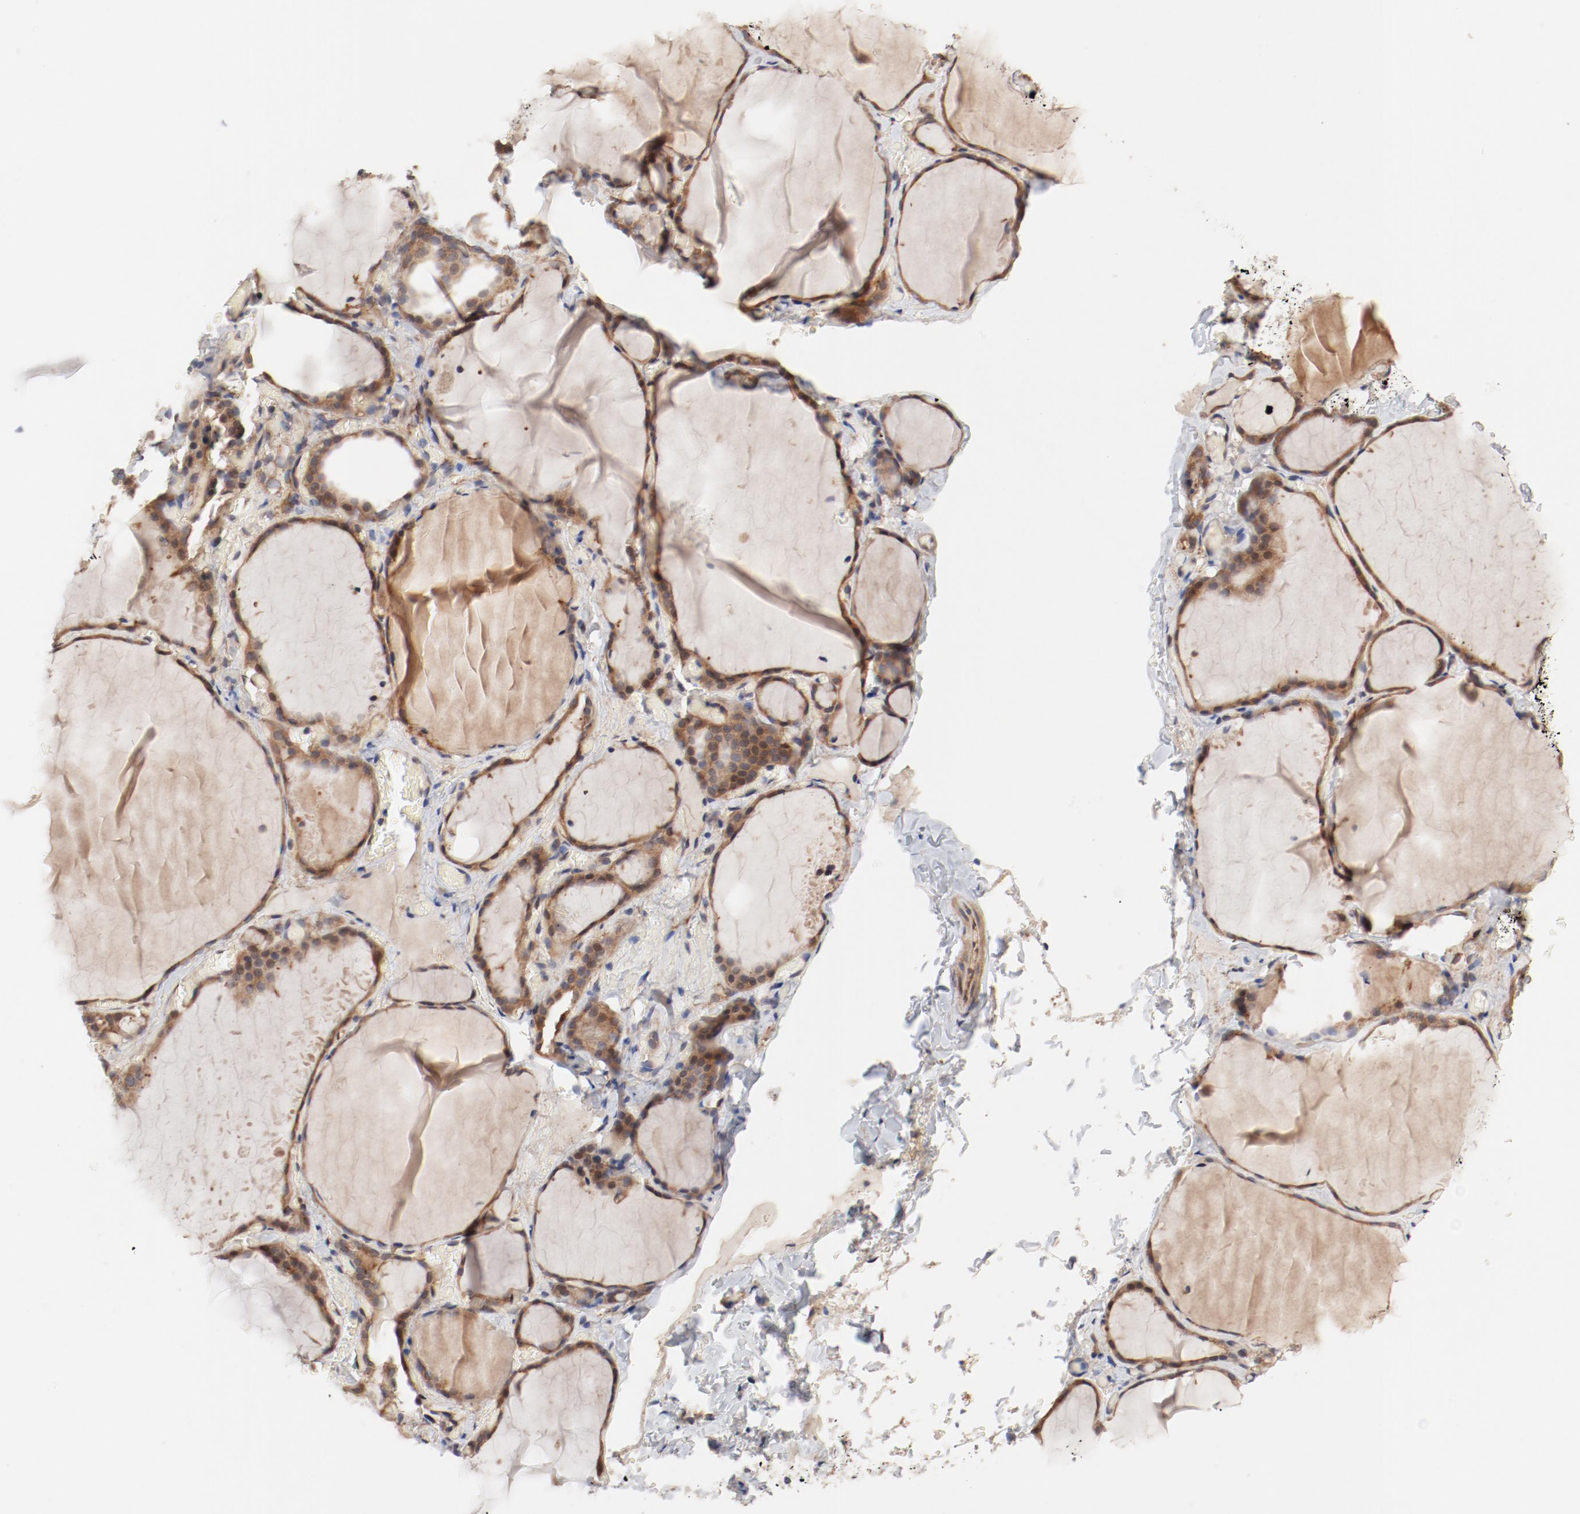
{"staining": {"intensity": "weak", "quantity": ">75%", "location": "cytoplasmic/membranous"}, "tissue": "thyroid gland", "cell_type": "Glandular cells", "image_type": "normal", "snomed": [{"axis": "morphology", "description": "Normal tissue, NOS"}, {"axis": "topography", "description": "Thyroid gland"}], "caption": "This is a histology image of immunohistochemistry staining of benign thyroid gland, which shows weak staining in the cytoplasmic/membranous of glandular cells.", "gene": "PITPNM2", "patient": {"sex": "female", "age": 22}}